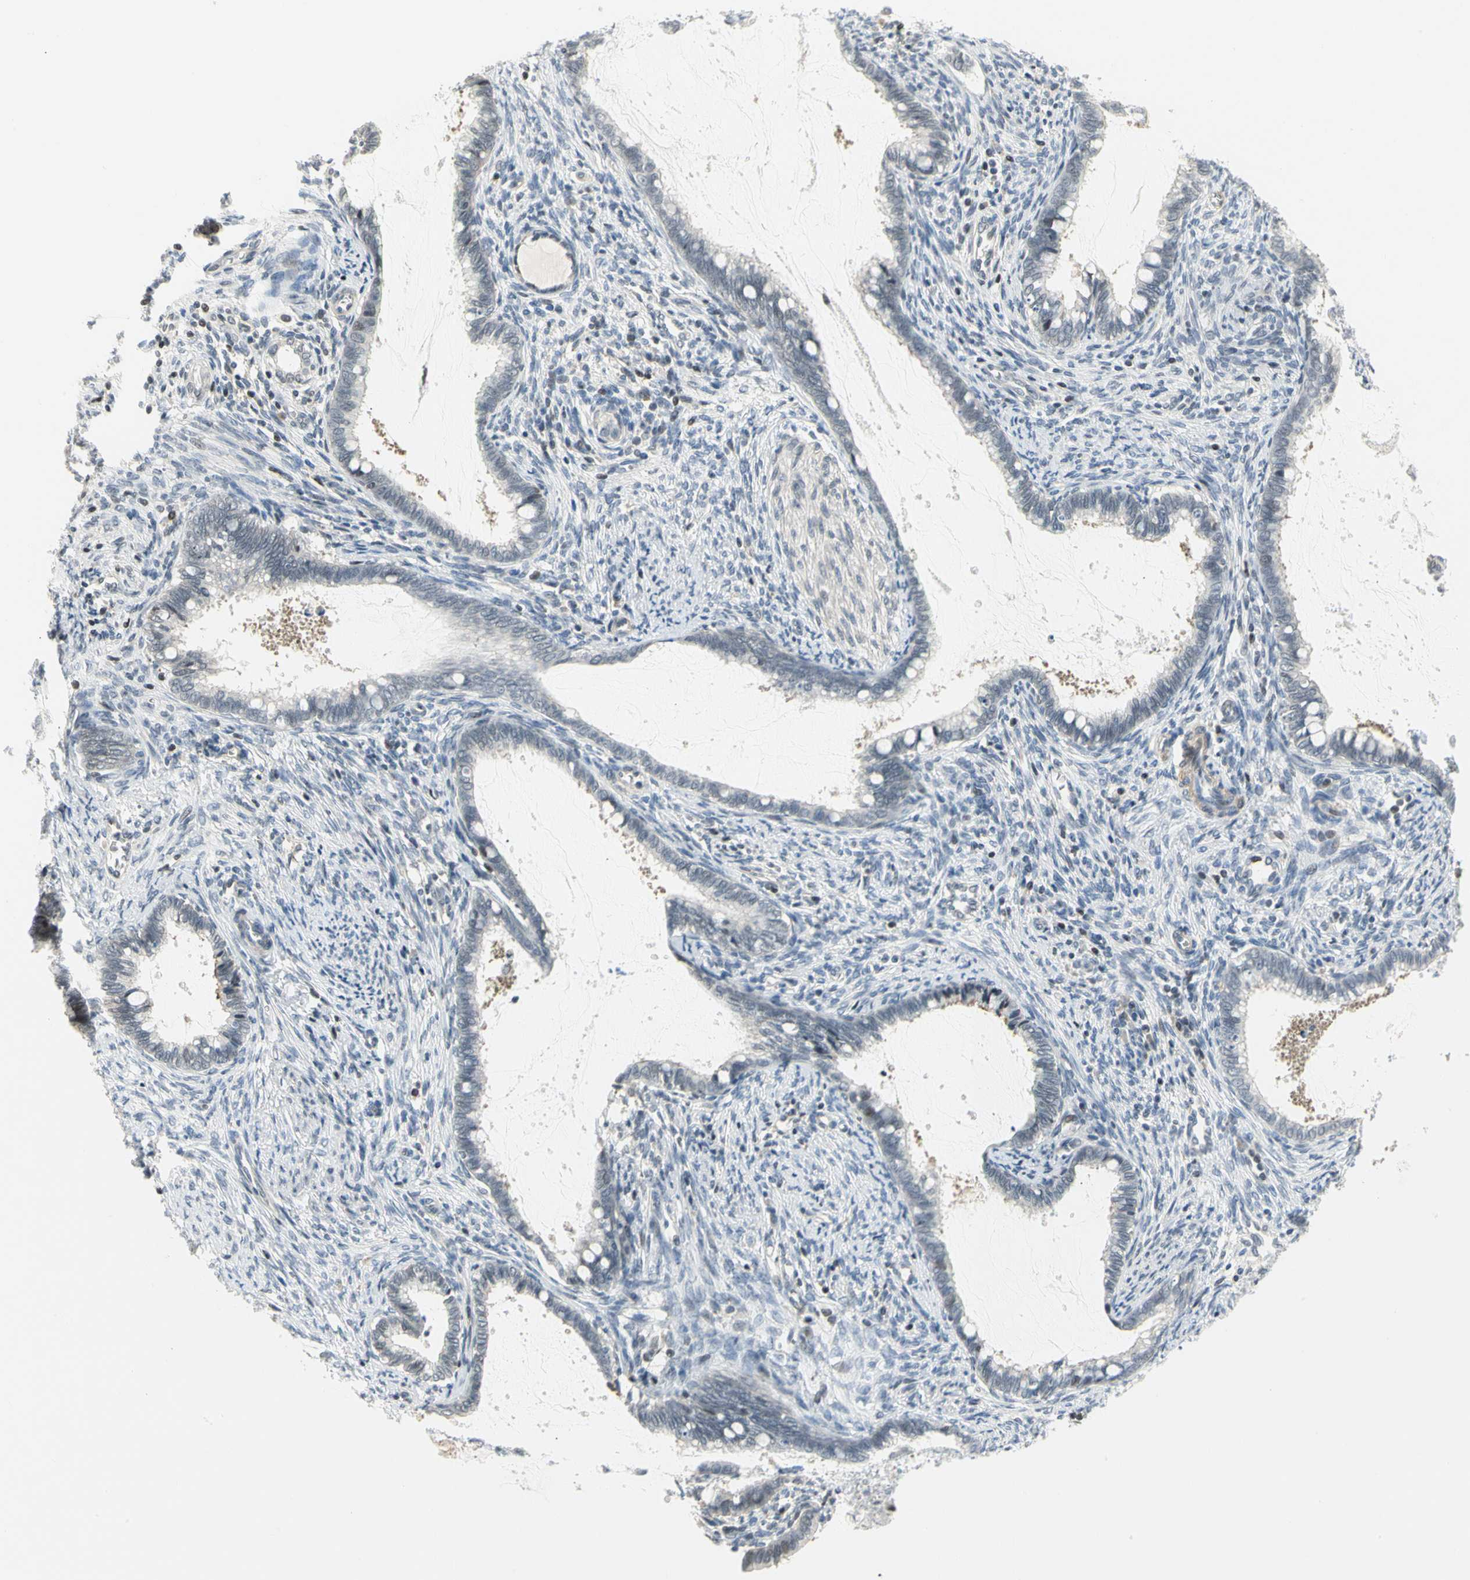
{"staining": {"intensity": "negative", "quantity": "none", "location": "none"}, "tissue": "cervical cancer", "cell_type": "Tumor cells", "image_type": "cancer", "snomed": [{"axis": "morphology", "description": "Adenocarcinoma, NOS"}, {"axis": "topography", "description": "Cervix"}], "caption": "Cervical cancer was stained to show a protein in brown. There is no significant expression in tumor cells.", "gene": "IMPG2", "patient": {"sex": "female", "age": 44}}